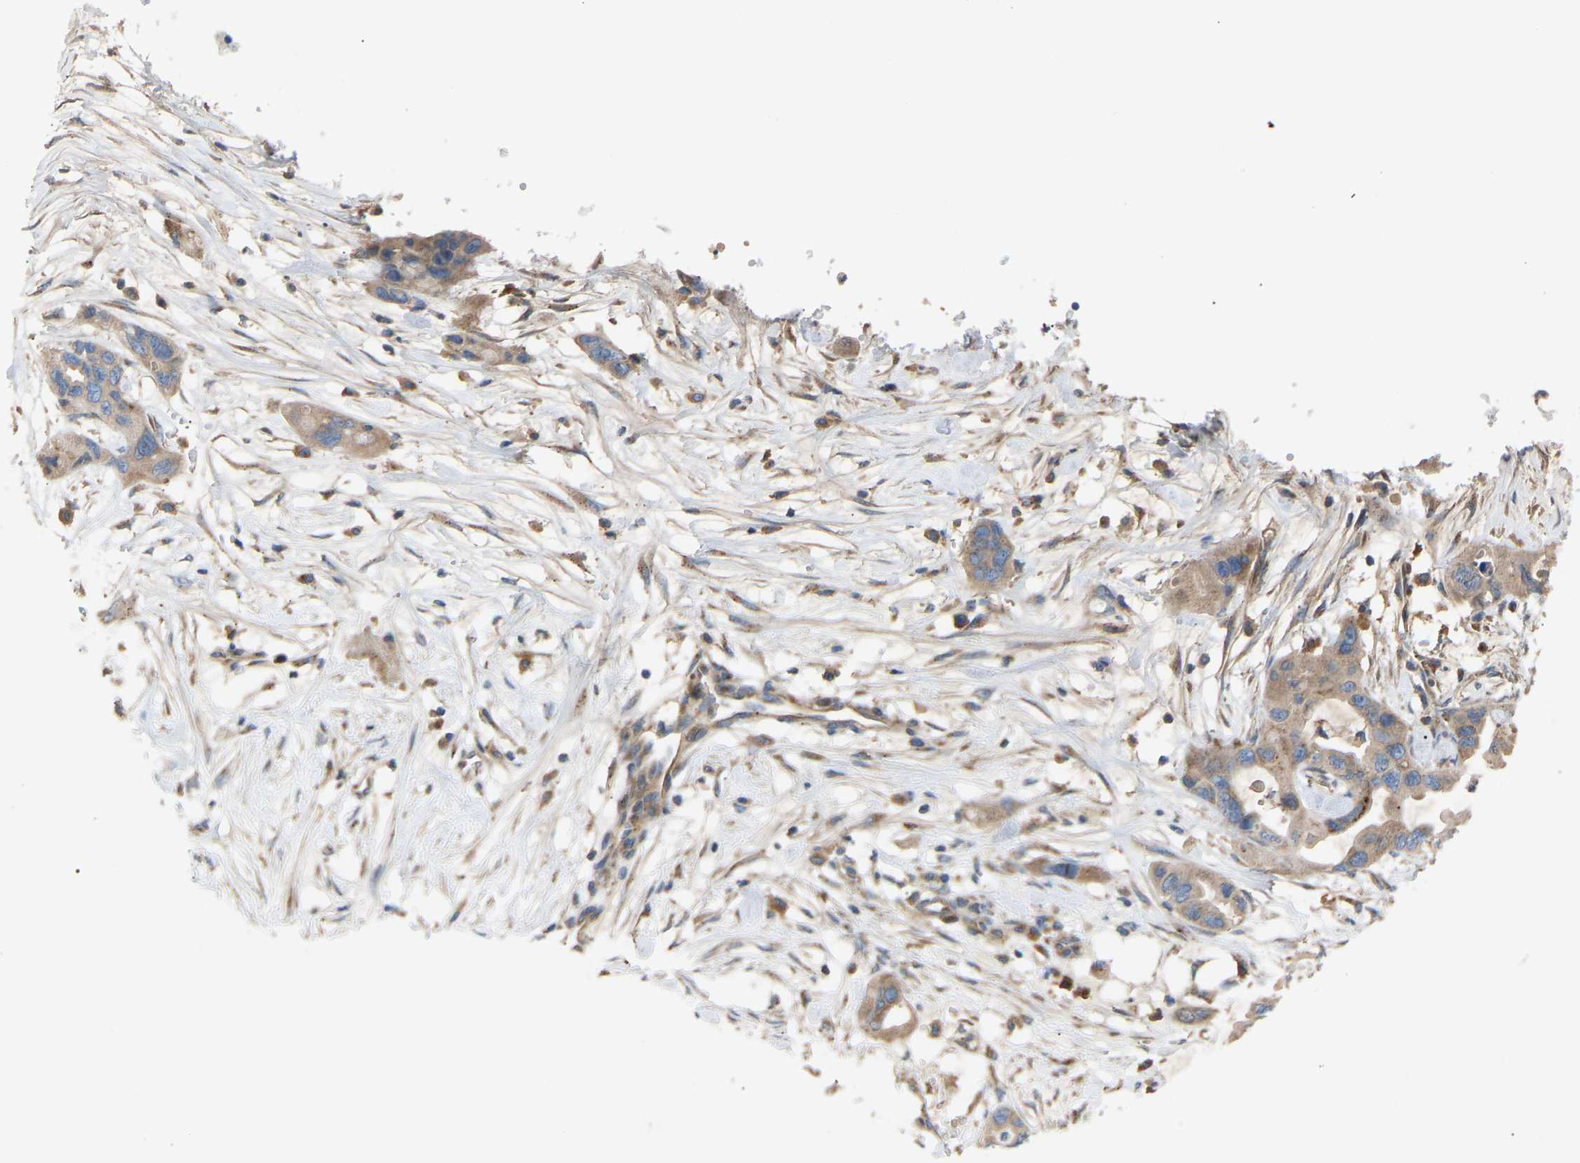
{"staining": {"intensity": "moderate", "quantity": ">75%", "location": "cytoplasmic/membranous"}, "tissue": "pancreatic cancer", "cell_type": "Tumor cells", "image_type": "cancer", "snomed": [{"axis": "morphology", "description": "Adenocarcinoma, NOS"}, {"axis": "topography", "description": "Pancreas"}], "caption": "Protein expression analysis of adenocarcinoma (pancreatic) exhibits moderate cytoplasmic/membranous staining in about >75% of tumor cells.", "gene": "RGP1", "patient": {"sex": "female", "age": 71}}